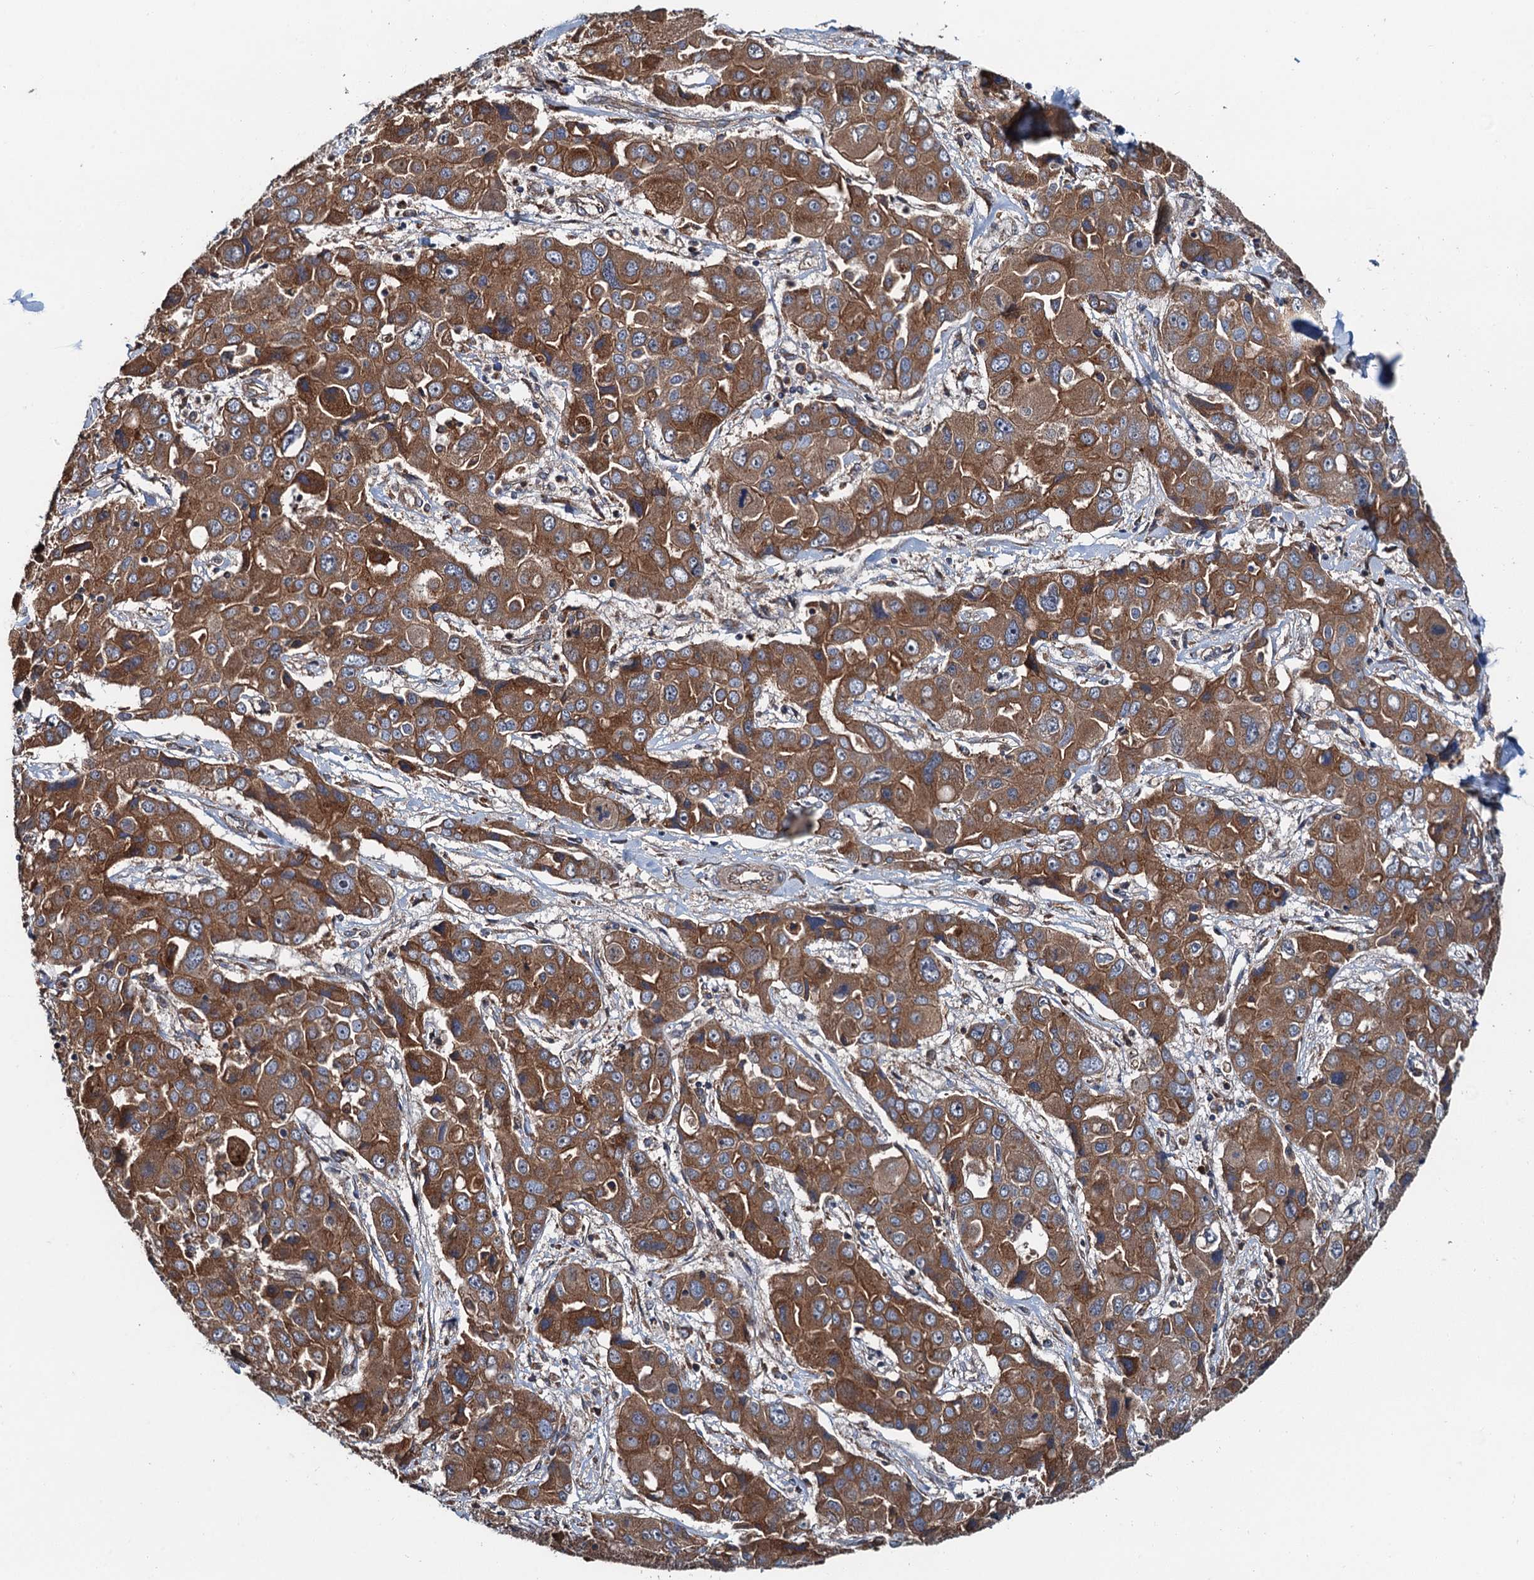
{"staining": {"intensity": "strong", "quantity": ">75%", "location": "cytoplasmic/membranous"}, "tissue": "liver cancer", "cell_type": "Tumor cells", "image_type": "cancer", "snomed": [{"axis": "morphology", "description": "Cholangiocarcinoma"}, {"axis": "topography", "description": "Liver"}], "caption": "The immunohistochemical stain shows strong cytoplasmic/membranous positivity in tumor cells of cholangiocarcinoma (liver) tissue. (DAB (3,3'-diaminobenzidine) = brown stain, brightfield microscopy at high magnification).", "gene": "COG3", "patient": {"sex": "male", "age": 67}}